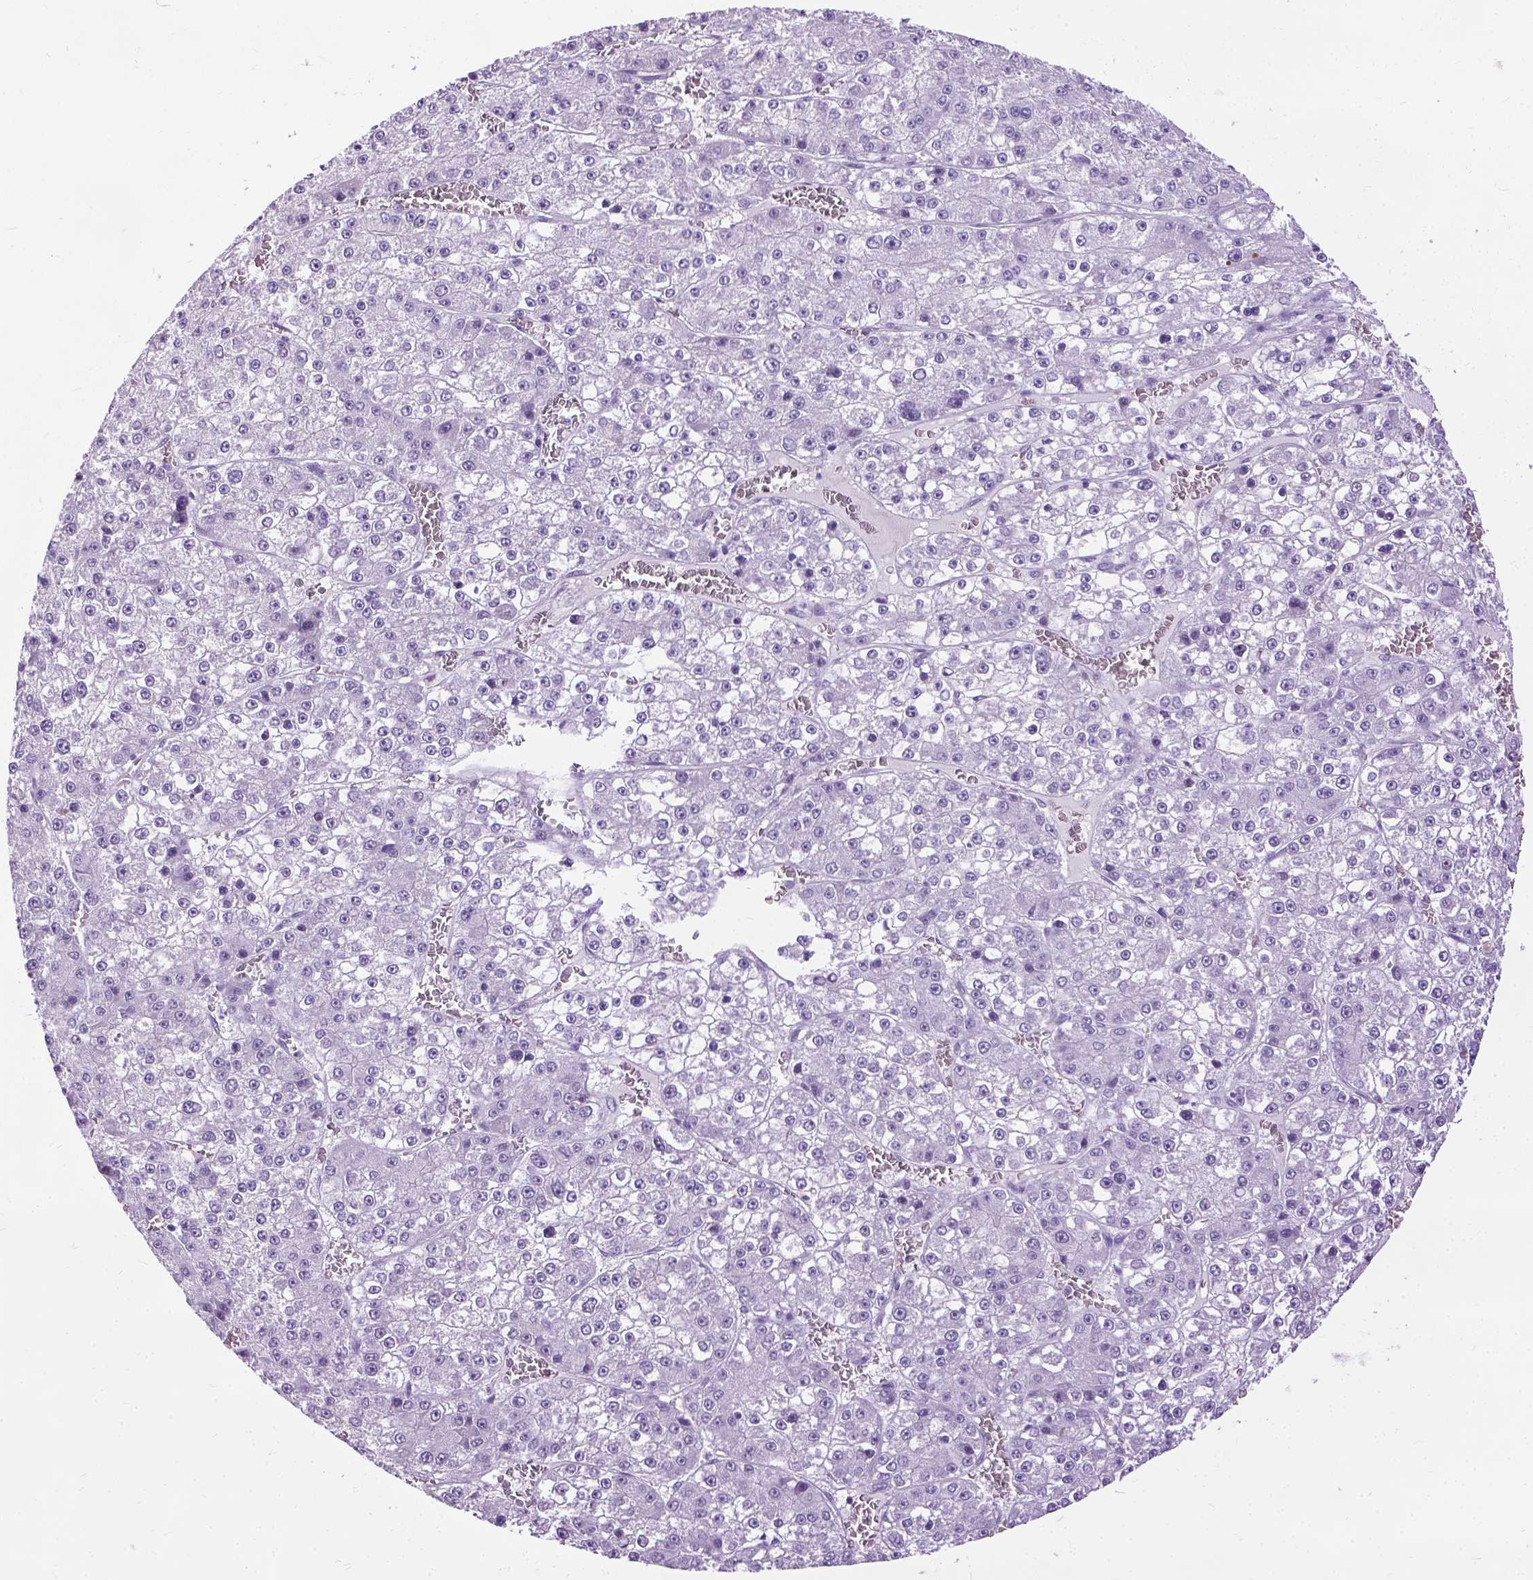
{"staining": {"intensity": "negative", "quantity": "none", "location": "none"}, "tissue": "liver cancer", "cell_type": "Tumor cells", "image_type": "cancer", "snomed": [{"axis": "morphology", "description": "Carcinoma, Hepatocellular, NOS"}, {"axis": "topography", "description": "Liver"}], "caption": "Immunohistochemistry image of neoplastic tissue: human liver cancer (hepatocellular carcinoma) stained with DAB (3,3'-diaminobenzidine) reveals no significant protein staining in tumor cells. (Brightfield microscopy of DAB (3,3'-diaminobenzidine) immunohistochemistry at high magnification).", "gene": "PROB1", "patient": {"sex": "female", "age": 73}}